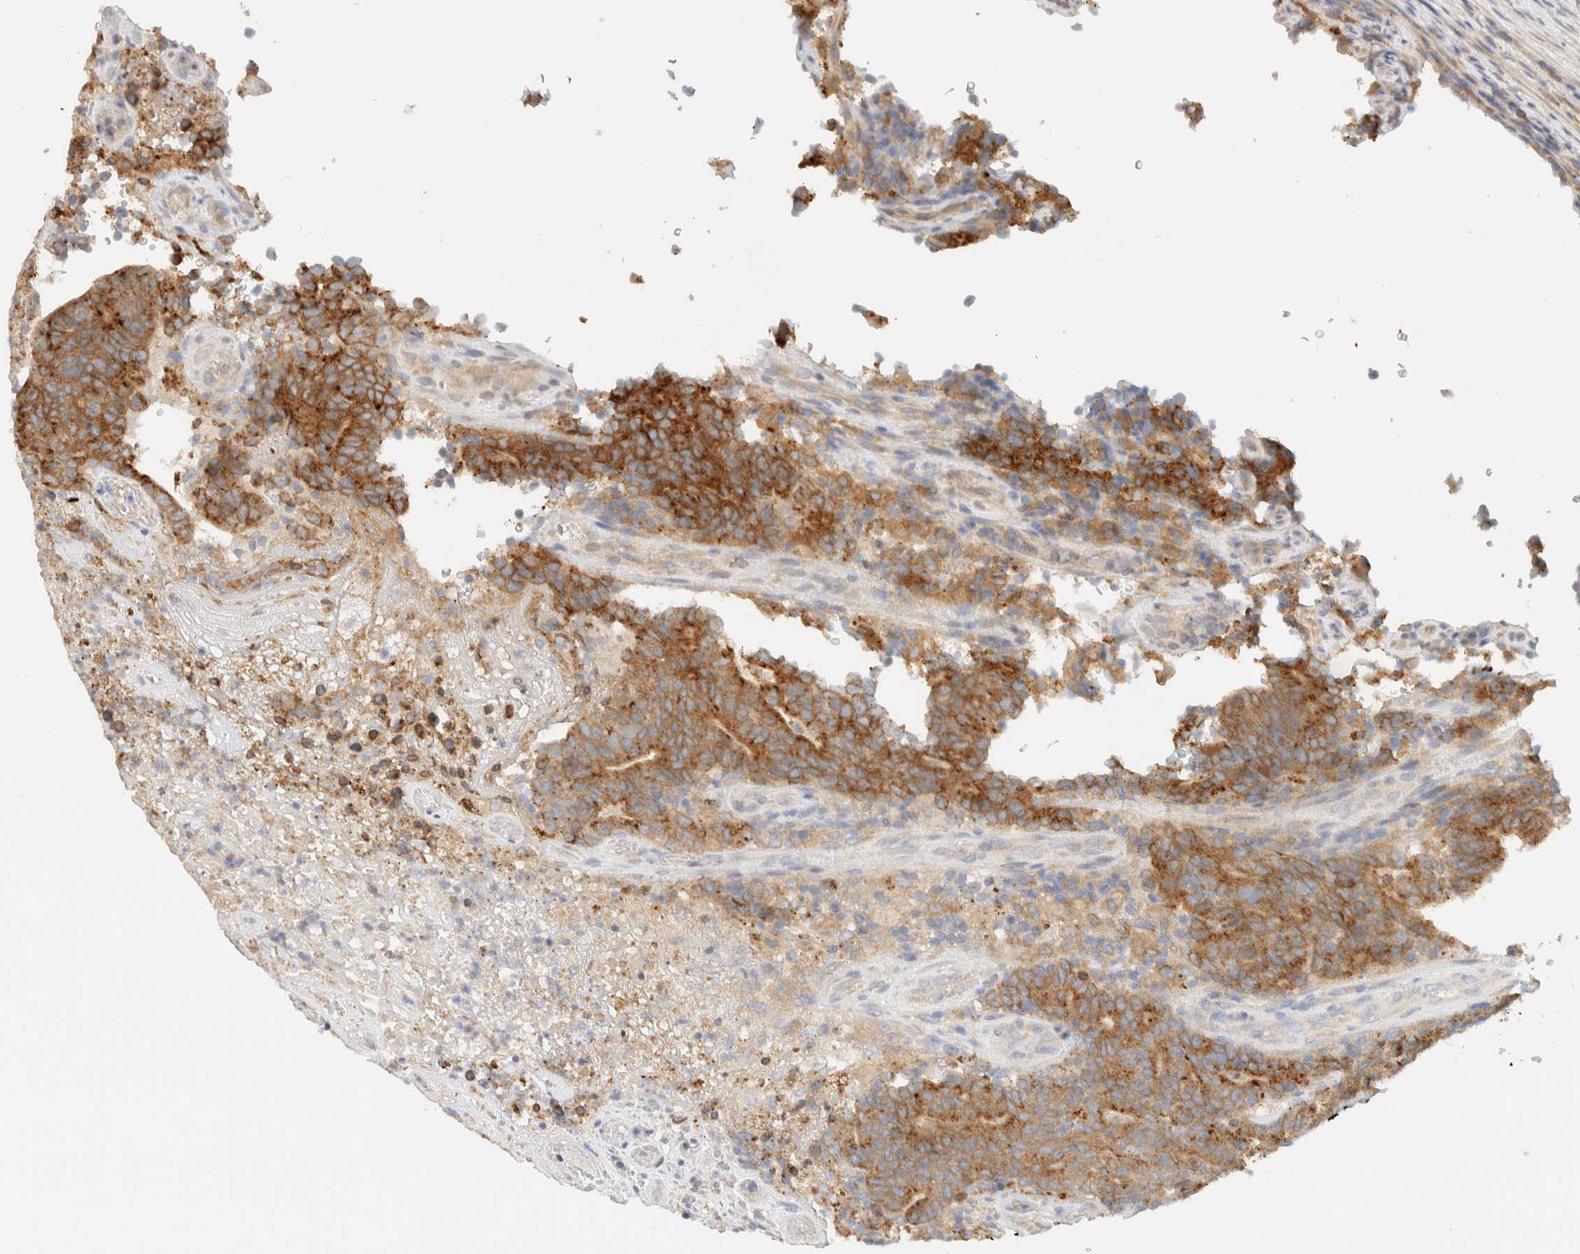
{"staining": {"intensity": "moderate", "quantity": ">75%", "location": "cytoplasmic/membranous"}, "tissue": "colorectal cancer", "cell_type": "Tumor cells", "image_type": "cancer", "snomed": [{"axis": "morphology", "description": "Normal tissue, NOS"}, {"axis": "morphology", "description": "Adenocarcinoma, NOS"}, {"axis": "topography", "description": "Colon"}], "caption": "Immunohistochemistry image of colorectal cancer (adenocarcinoma) stained for a protein (brown), which shows medium levels of moderate cytoplasmic/membranous positivity in approximately >75% of tumor cells.", "gene": "NT5C", "patient": {"sex": "female", "age": 75}}